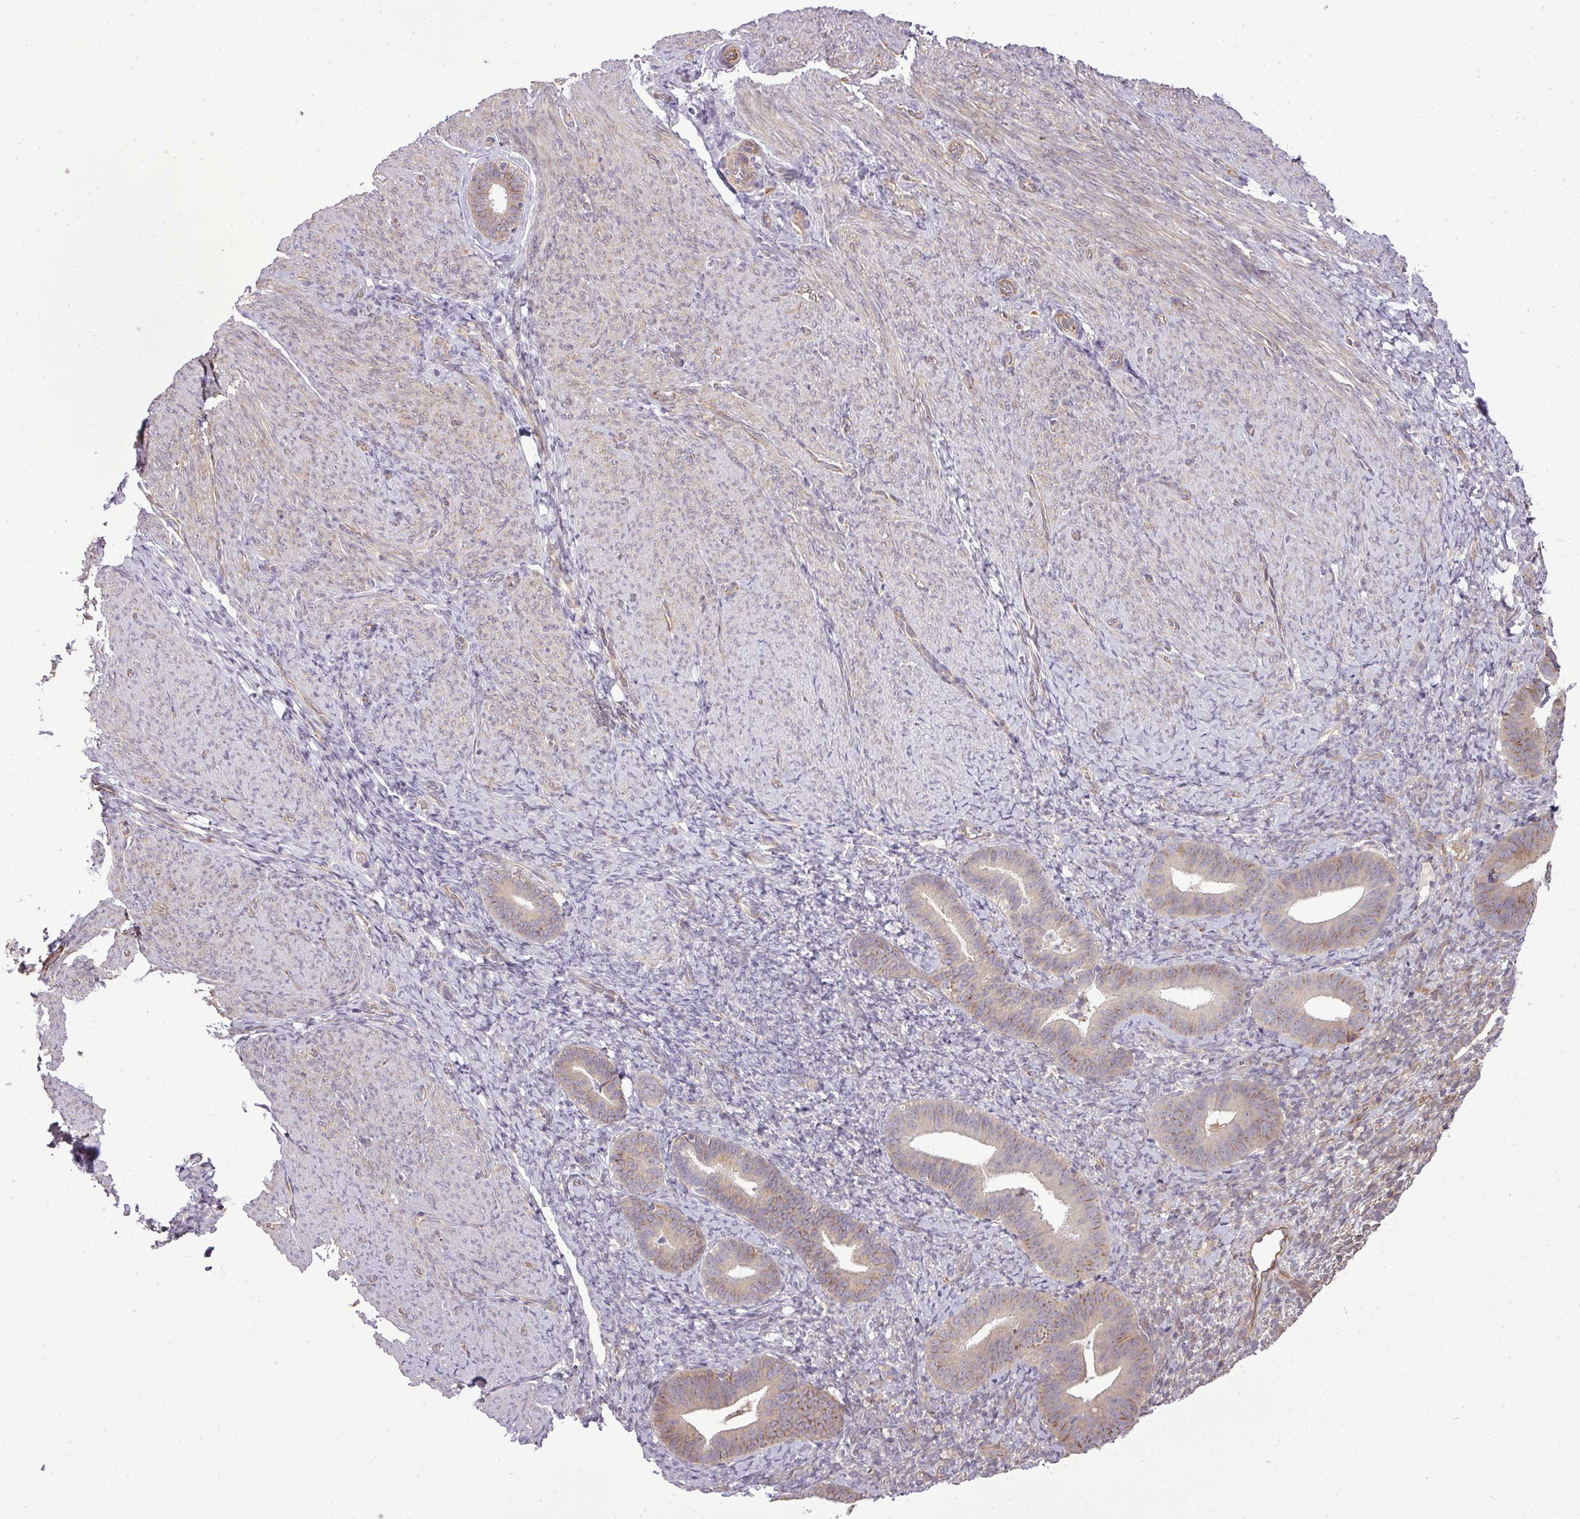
{"staining": {"intensity": "negative", "quantity": "none", "location": "none"}, "tissue": "endometrium", "cell_type": "Cells in endometrial stroma", "image_type": "normal", "snomed": [{"axis": "morphology", "description": "Normal tissue, NOS"}, {"axis": "topography", "description": "Endometrium"}], "caption": "Histopathology image shows no protein expression in cells in endometrial stroma of benign endometrium. (Stains: DAB immunohistochemistry (IHC) with hematoxylin counter stain, Microscopy: brightfield microscopy at high magnification).", "gene": "PDRG1", "patient": {"sex": "female", "age": 65}}